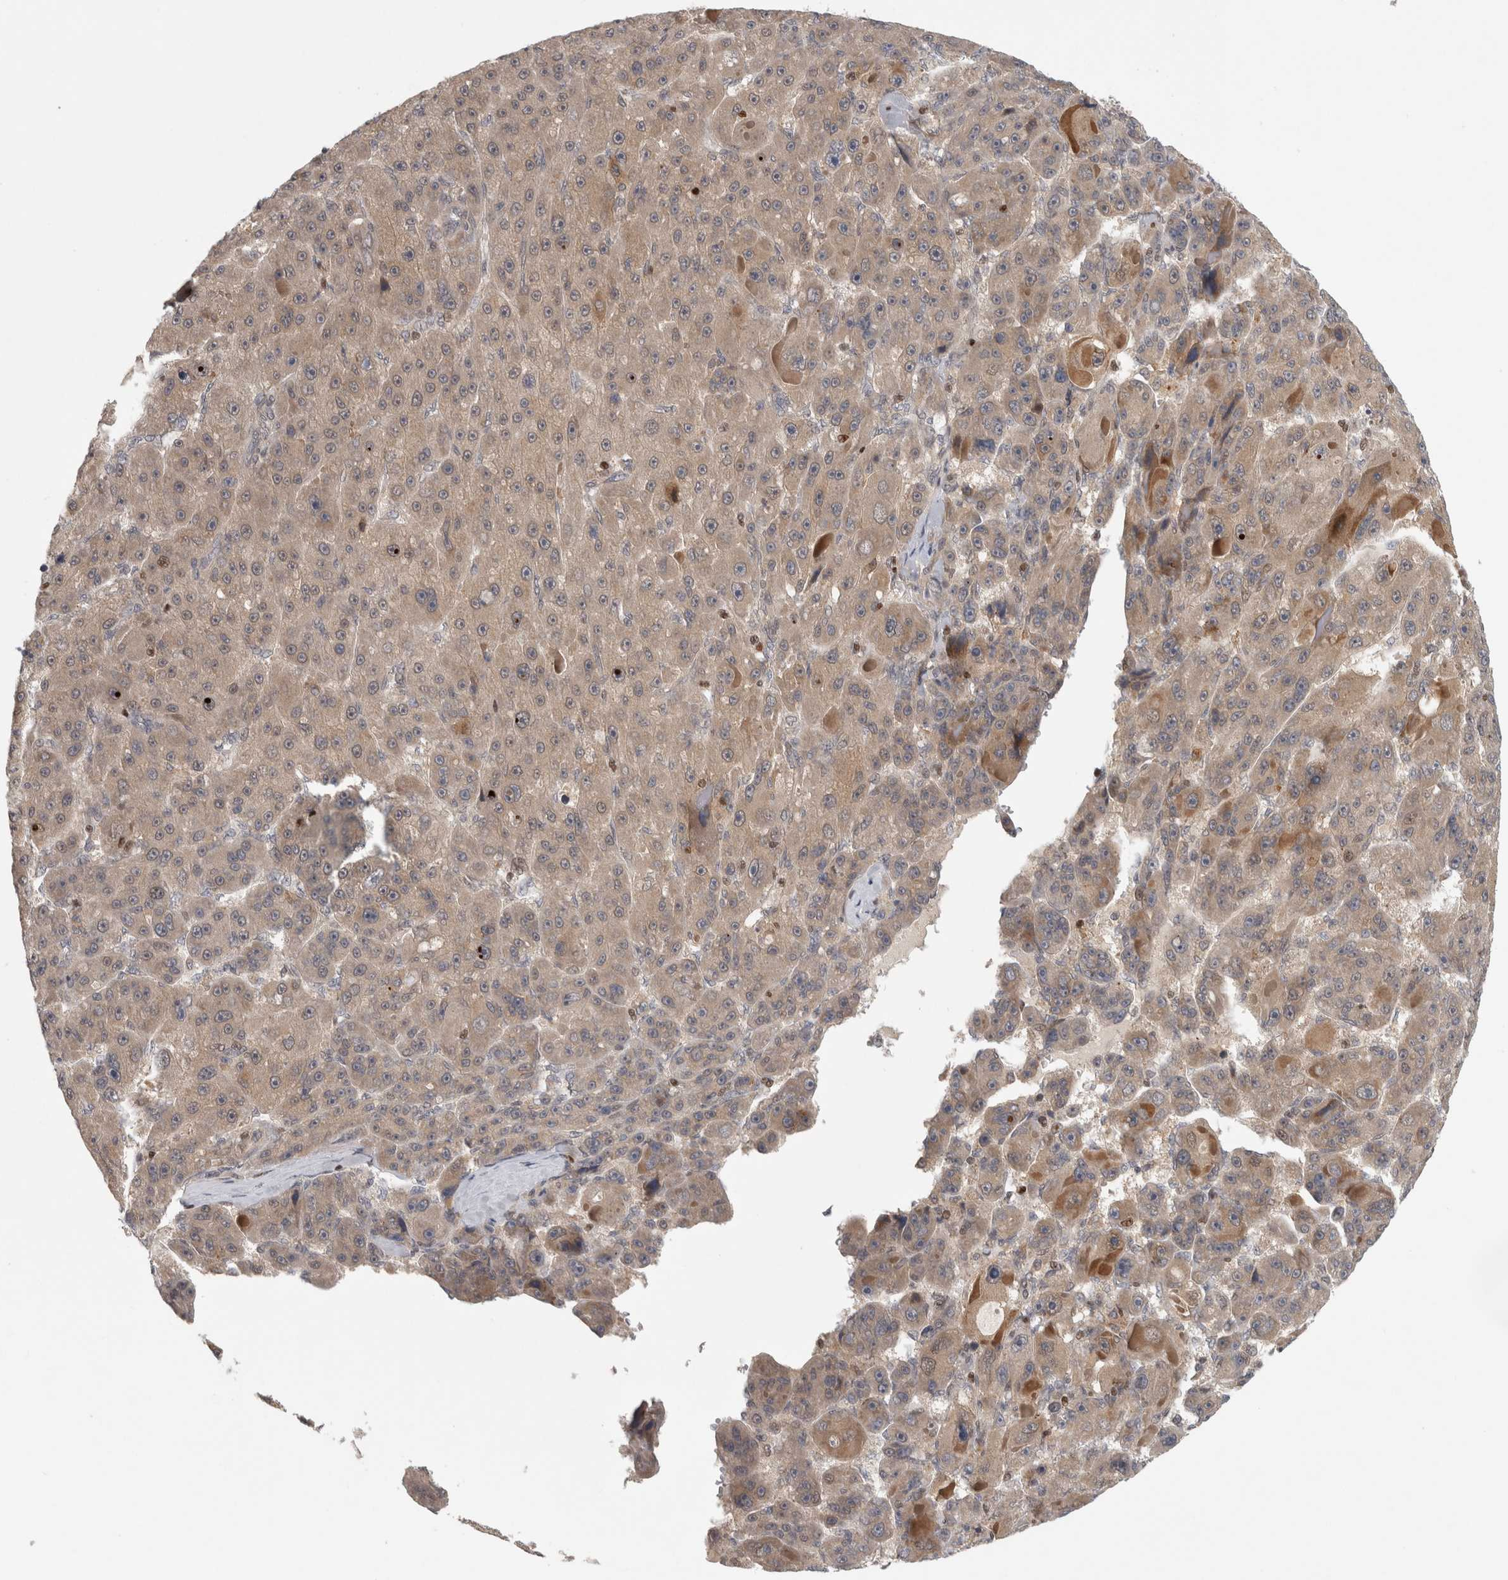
{"staining": {"intensity": "moderate", "quantity": "25%-75%", "location": "cytoplasmic/membranous"}, "tissue": "liver cancer", "cell_type": "Tumor cells", "image_type": "cancer", "snomed": [{"axis": "morphology", "description": "Carcinoma, Hepatocellular, NOS"}, {"axis": "topography", "description": "Liver"}], "caption": "Liver cancer tissue displays moderate cytoplasmic/membranous staining in about 25%-75% of tumor cells, visualized by immunohistochemistry. (DAB (3,3'-diaminobenzidine) = brown stain, brightfield microscopy at high magnification).", "gene": "KDM8", "patient": {"sex": "male", "age": 76}}